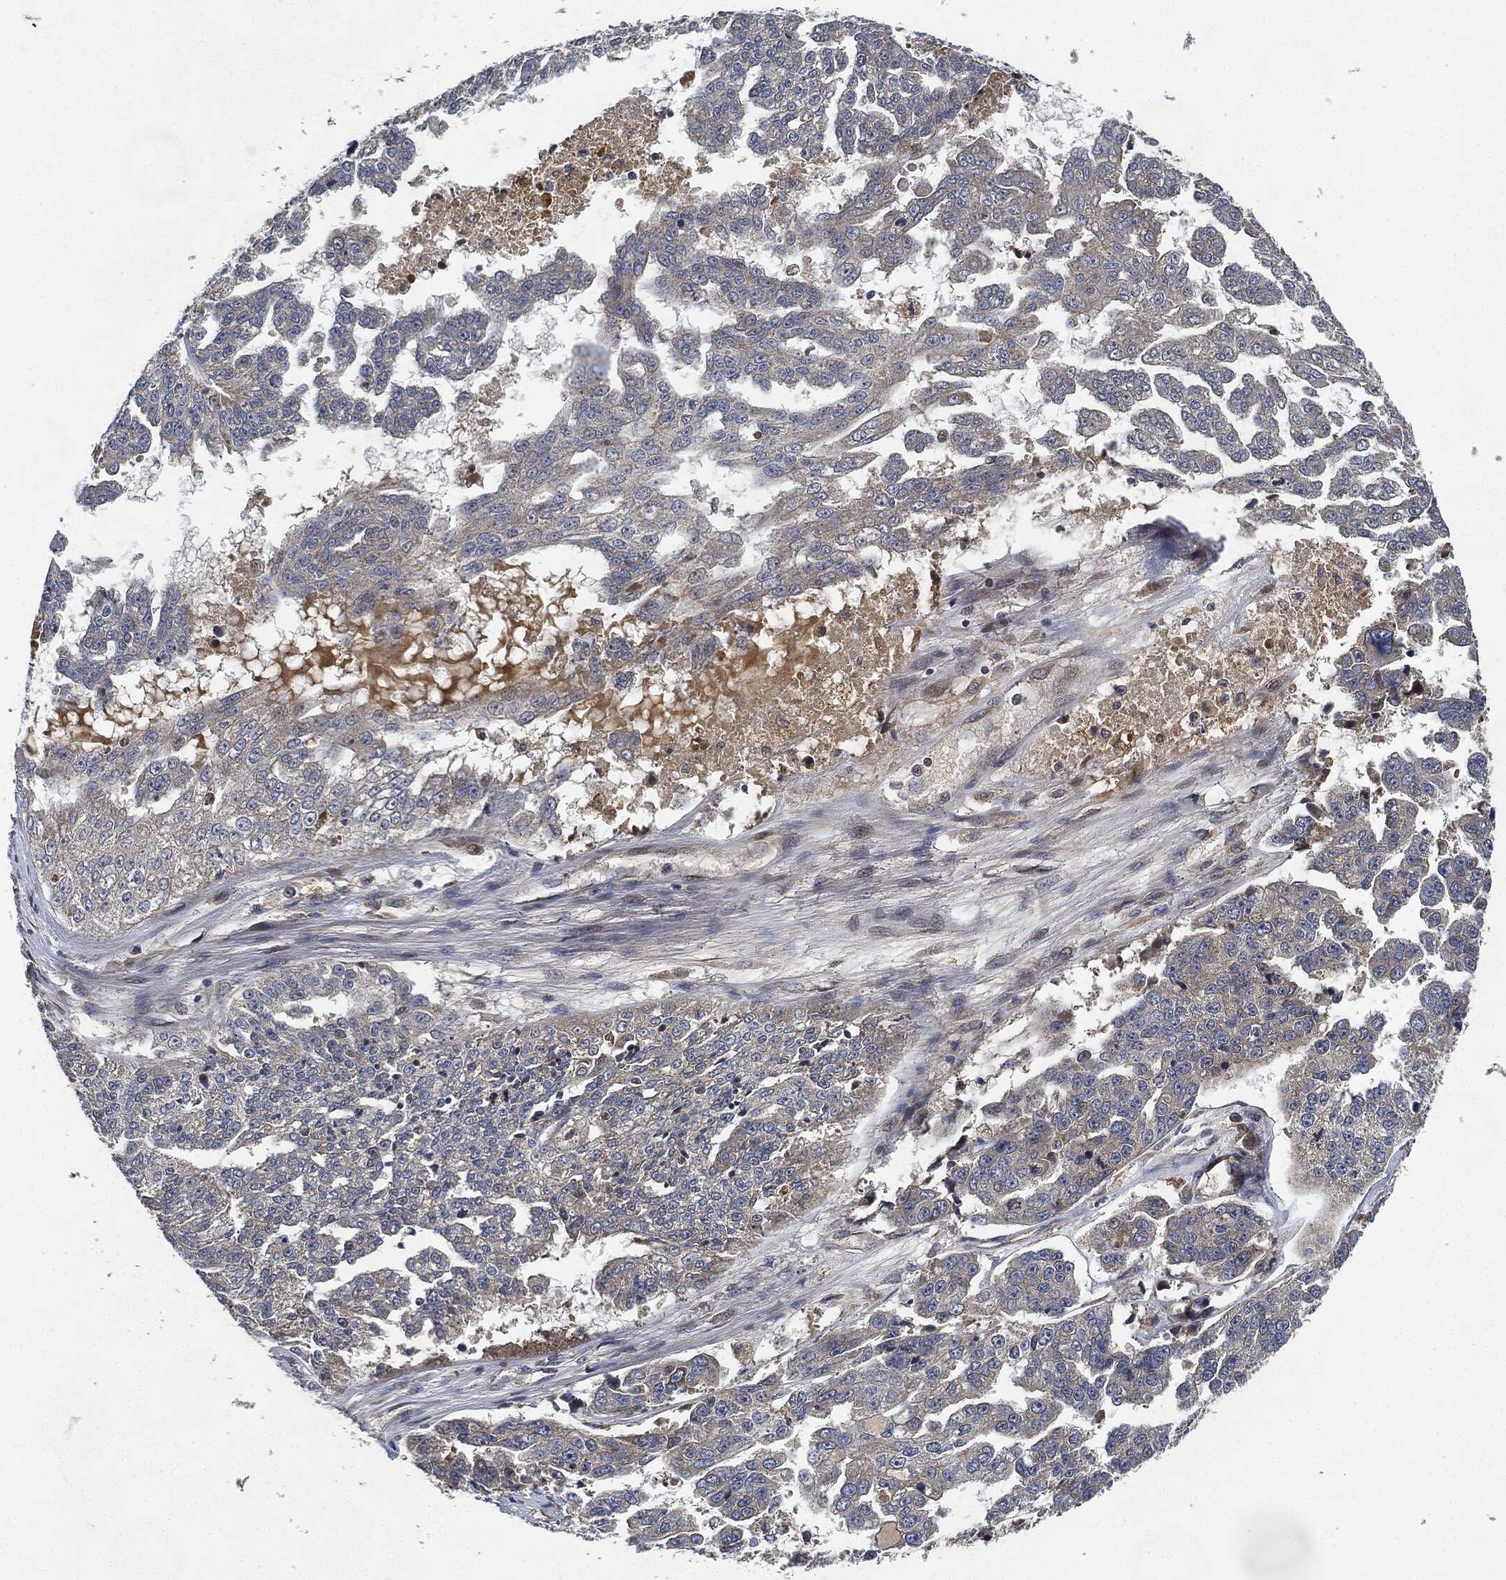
{"staining": {"intensity": "negative", "quantity": "none", "location": "none"}, "tissue": "ovarian cancer", "cell_type": "Tumor cells", "image_type": "cancer", "snomed": [{"axis": "morphology", "description": "Cystadenocarcinoma, serous, NOS"}, {"axis": "topography", "description": "Ovary"}], "caption": "Ovarian serous cystadenocarcinoma stained for a protein using IHC shows no positivity tumor cells.", "gene": "MLST8", "patient": {"sex": "female", "age": 58}}